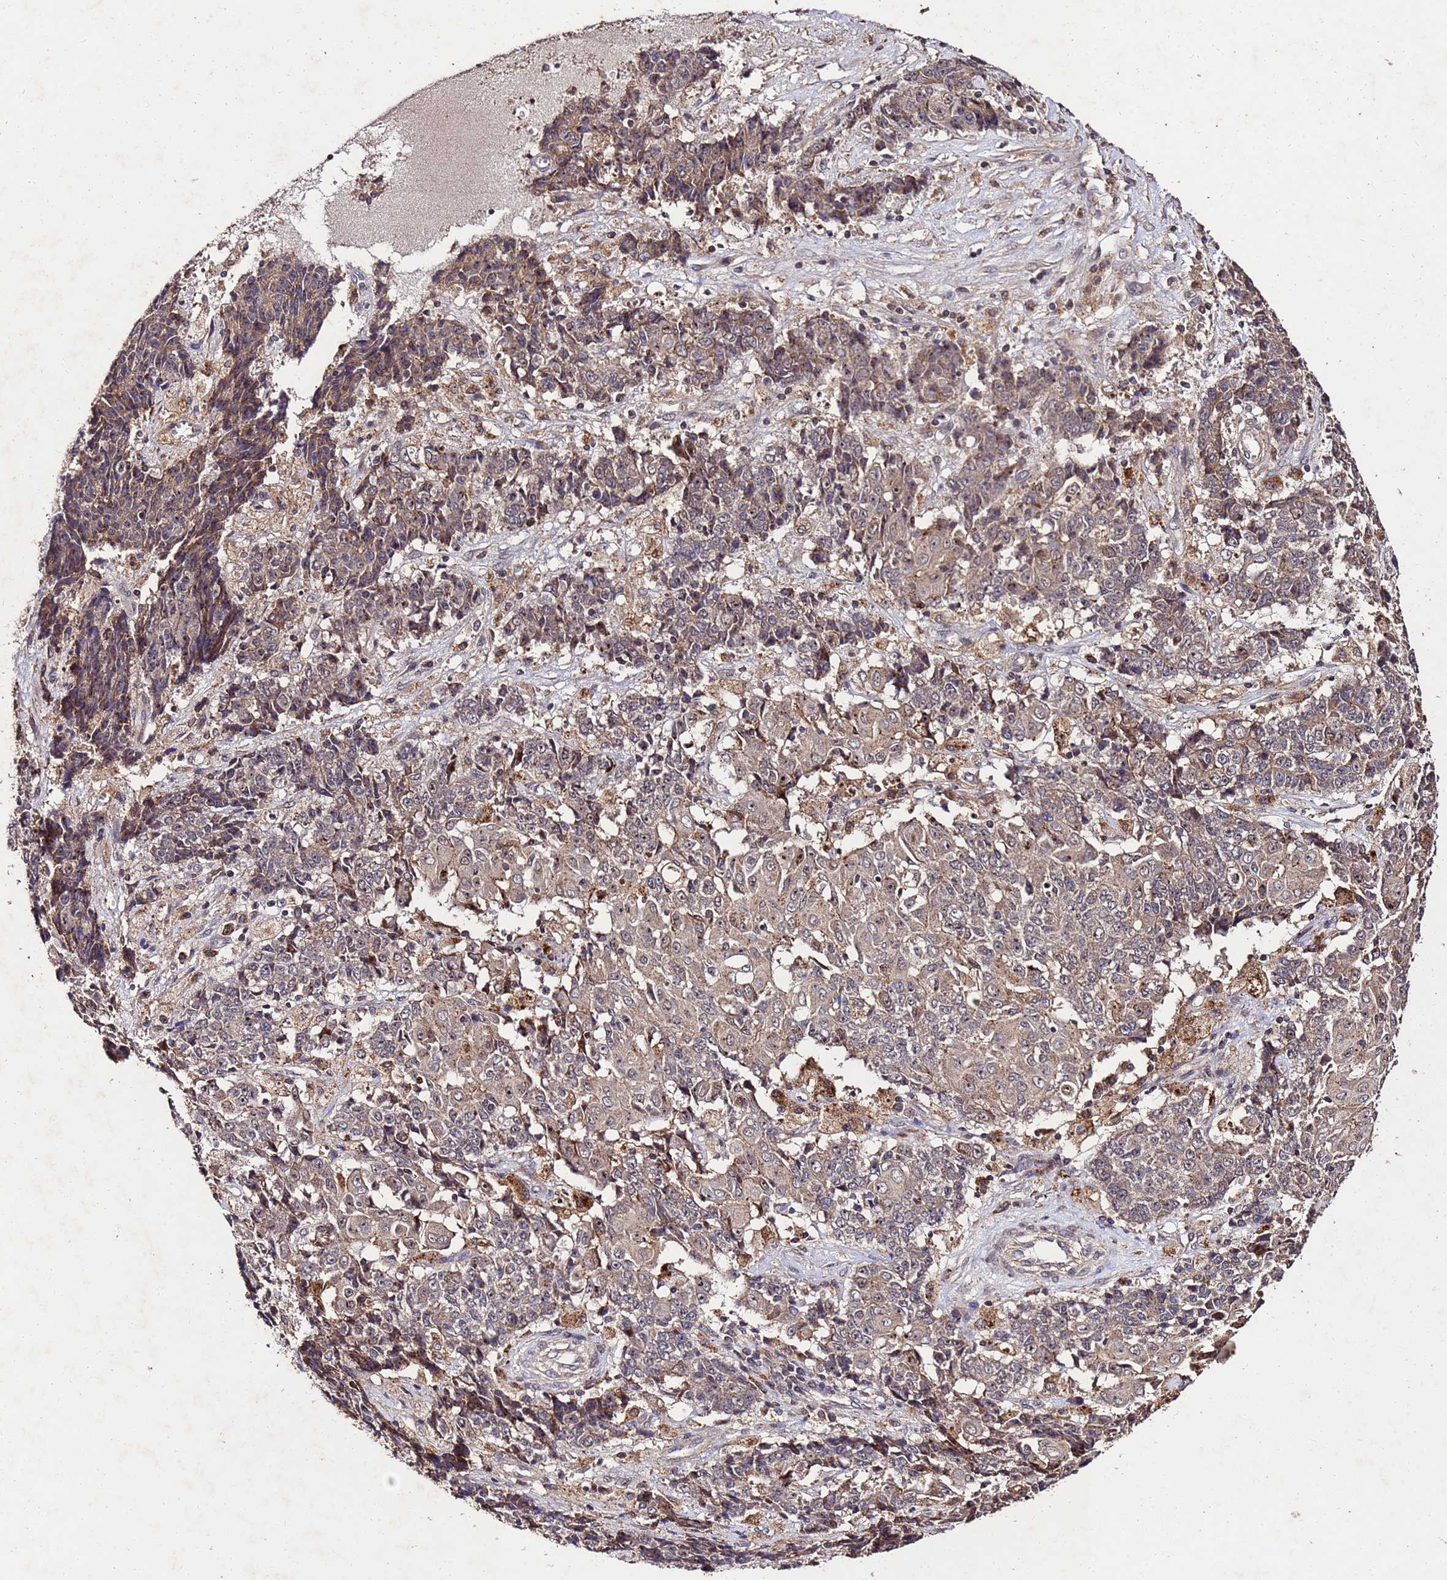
{"staining": {"intensity": "weak", "quantity": "25%-75%", "location": "cytoplasmic/membranous,nuclear"}, "tissue": "ovarian cancer", "cell_type": "Tumor cells", "image_type": "cancer", "snomed": [{"axis": "morphology", "description": "Carcinoma, endometroid"}, {"axis": "topography", "description": "Ovary"}], "caption": "Tumor cells reveal low levels of weak cytoplasmic/membranous and nuclear expression in about 25%-75% of cells in ovarian endometroid carcinoma.", "gene": "TOR4A", "patient": {"sex": "female", "age": 42}}